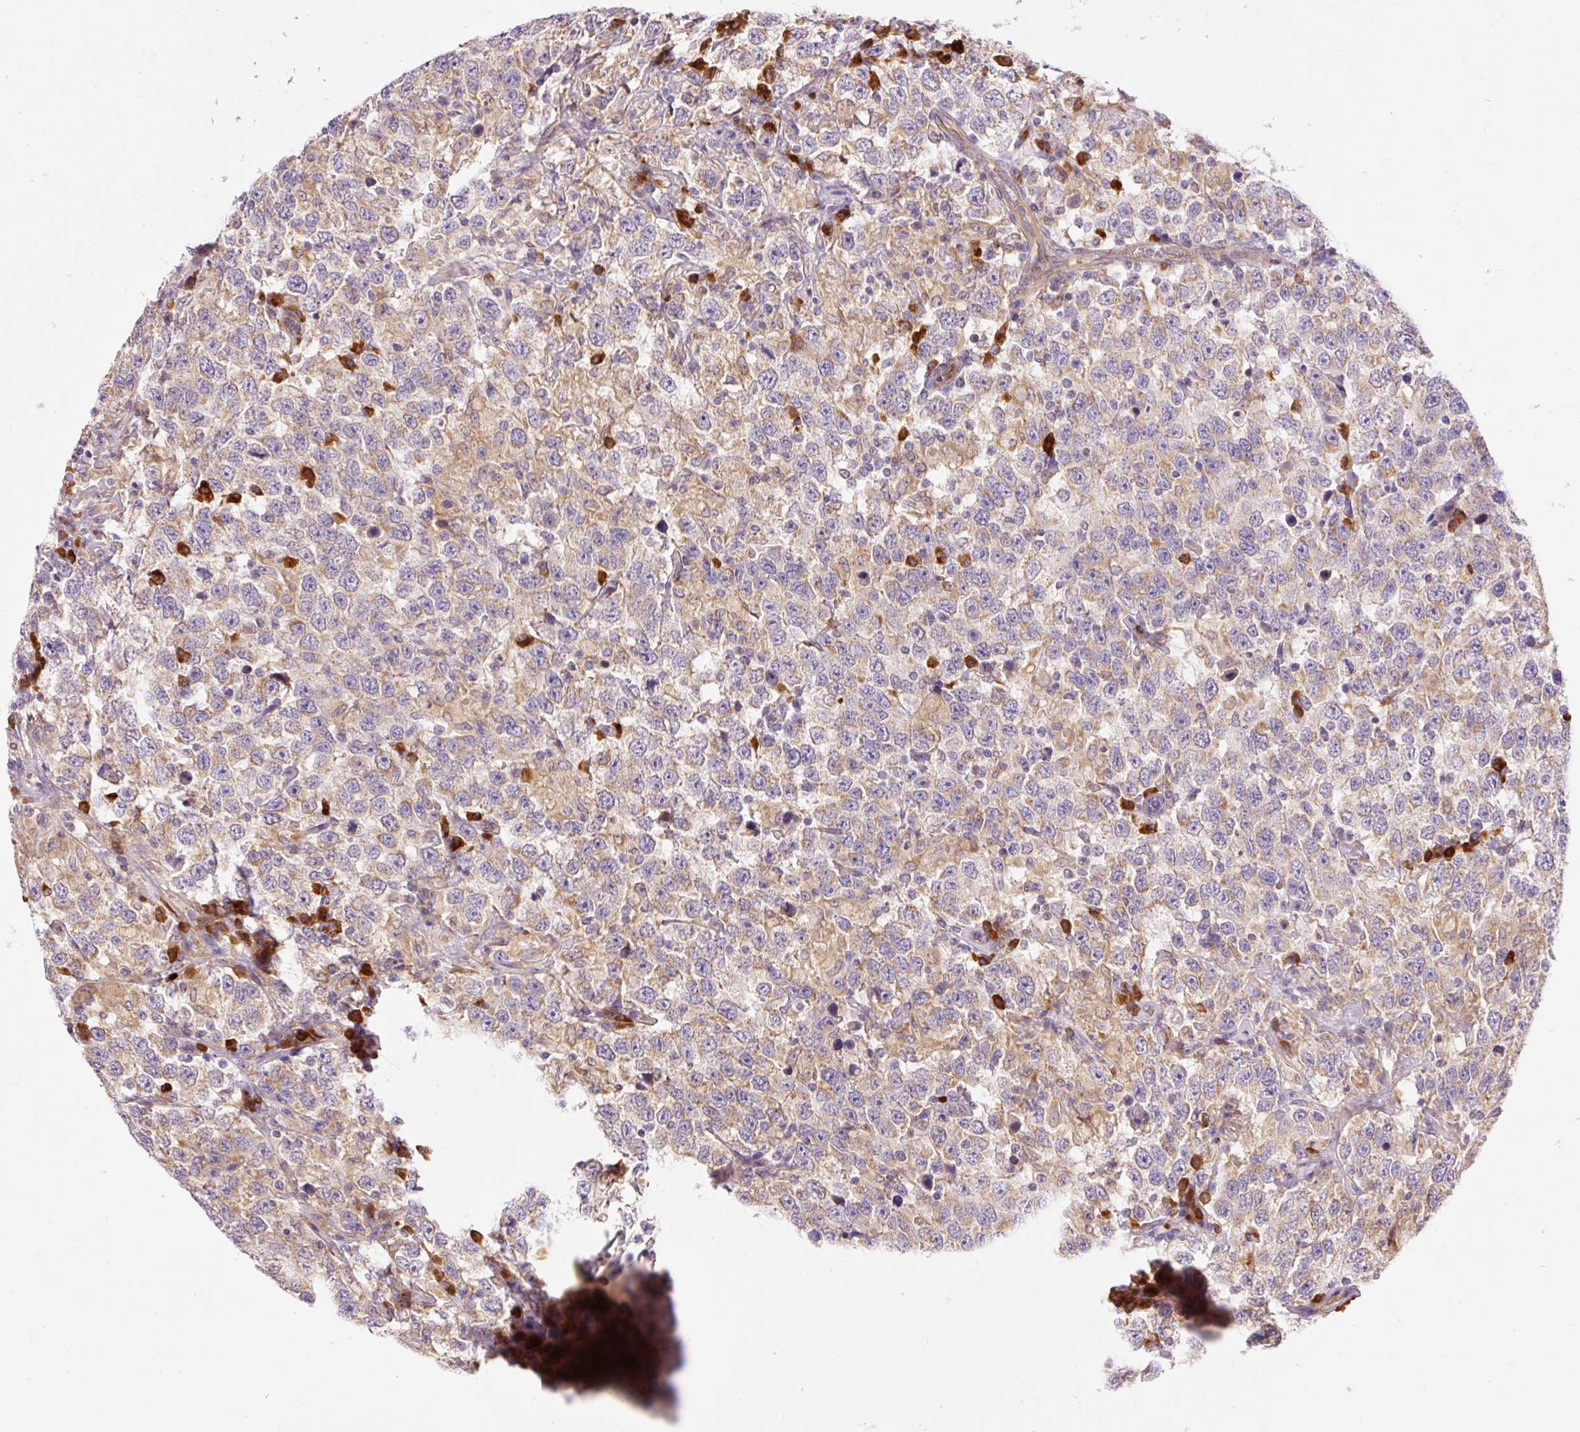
{"staining": {"intensity": "weak", "quantity": ">75%", "location": "cytoplasmic/membranous"}, "tissue": "testis cancer", "cell_type": "Tumor cells", "image_type": "cancer", "snomed": [{"axis": "morphology", "description": "Seminoma, NOS"}, {"axis": "topography", "description": "Testis"}], "caption": "An immunohistochemistry (IHC) histopathology image of neoplastic tissue is shown. Protein staining in brown highlights weak cytoplasmic/membranous positivity in testis seminoma within tumor cells. (IHC, brightfield microscopy, high magnification).", "gene": "PNPLA5", "patient": {"sex": "male", "age": 41}}